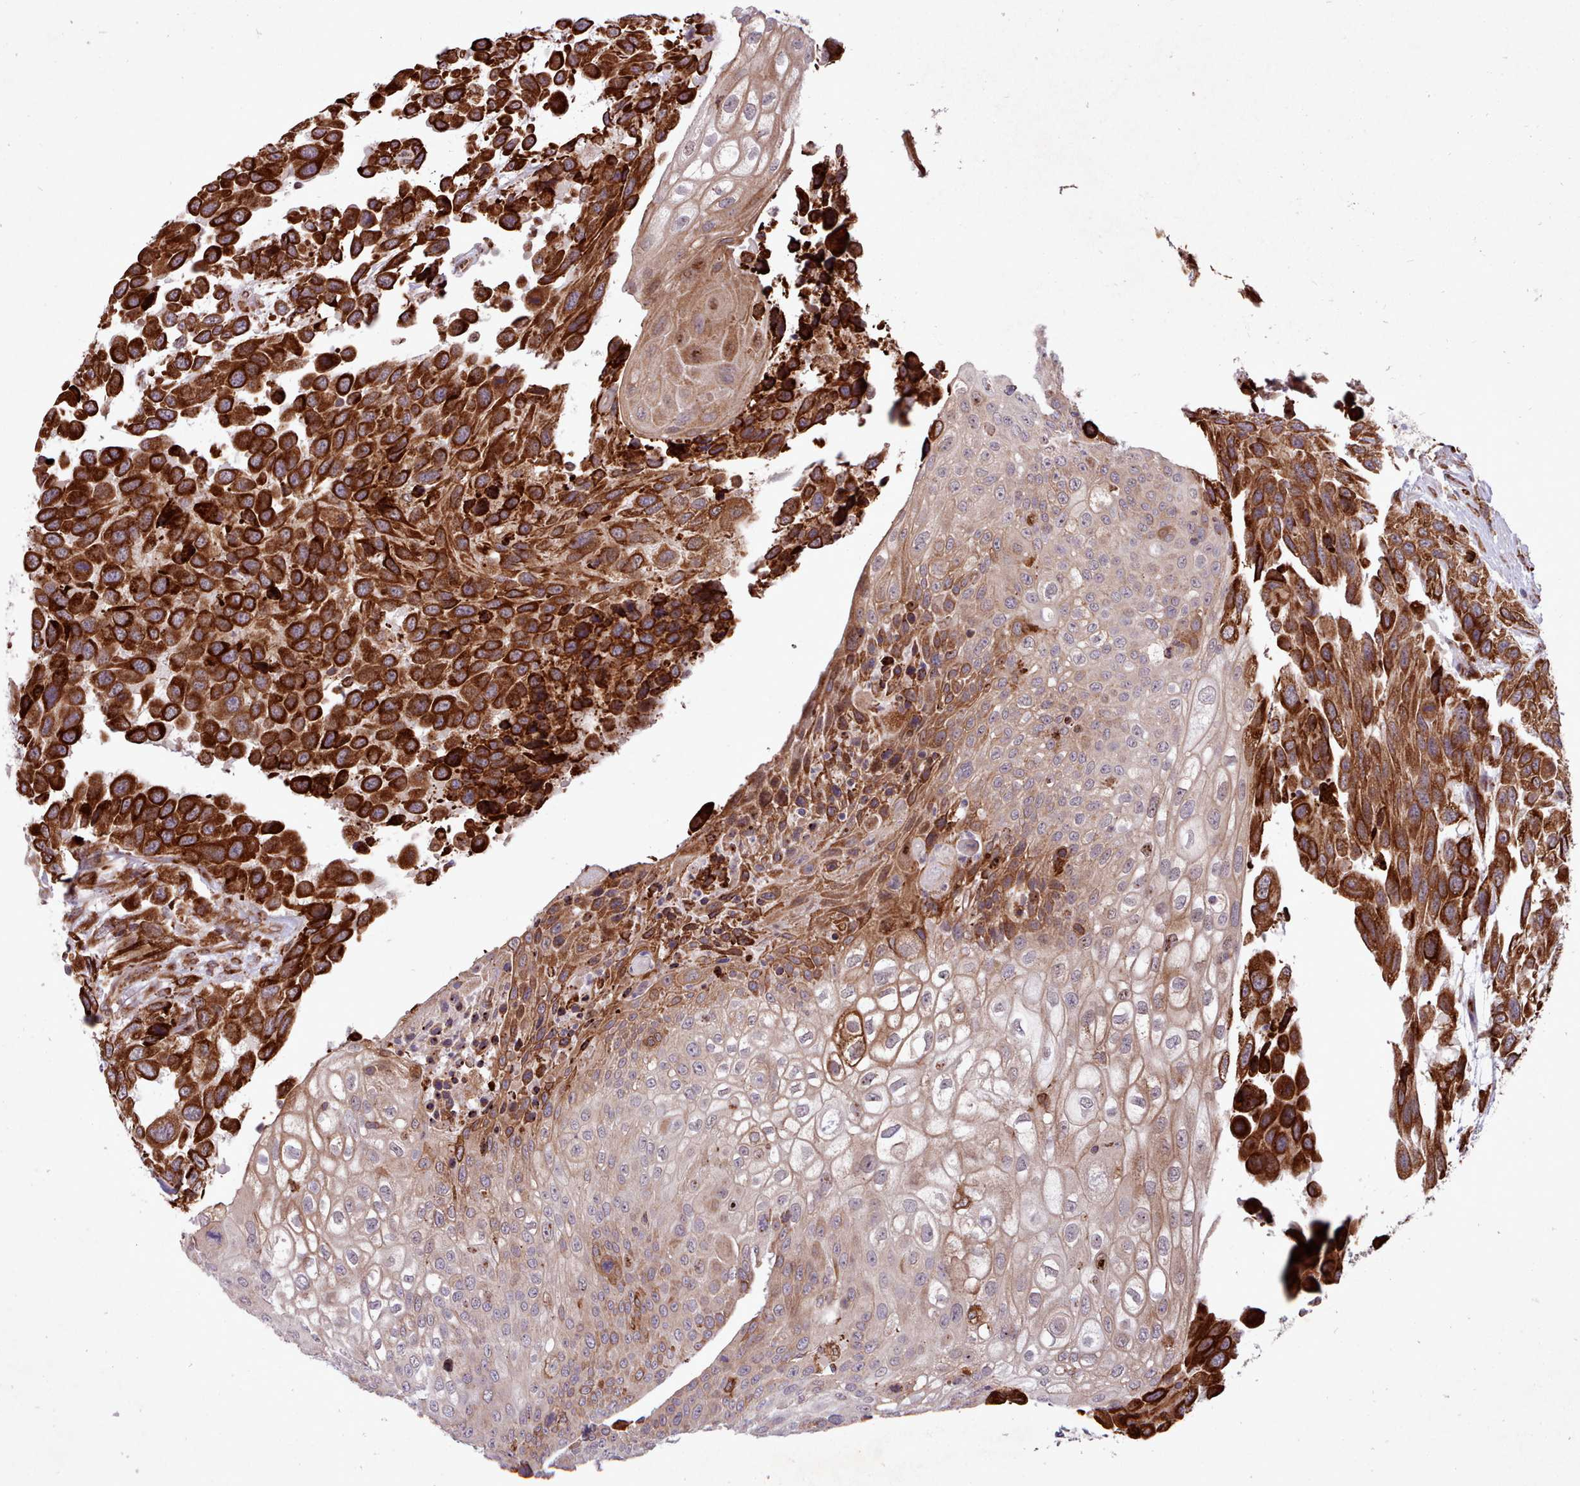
{"staining": {"intensity": "strong", "quantity": "25%-75%", "location": "cytoplasmic/membranous"}, "tissue": "urothelial cancer", "cell_type": "Tumor cells", "image_type": "cancer", "snomed": [{"axis": "morphology", "description": "Urothelial carcinoma, High grade"}, {"axis": "topography", "description": "Urinary bladder"}], "caption": "High-power microscopy captured an IHC histopathology image of urothelial cancer, revealing strong cytoplasmic/membranous expression in approximately 25%-75% of tumor cells.", "gene": "TTLL3", "patient": {"sex": "female", "age": 70}}